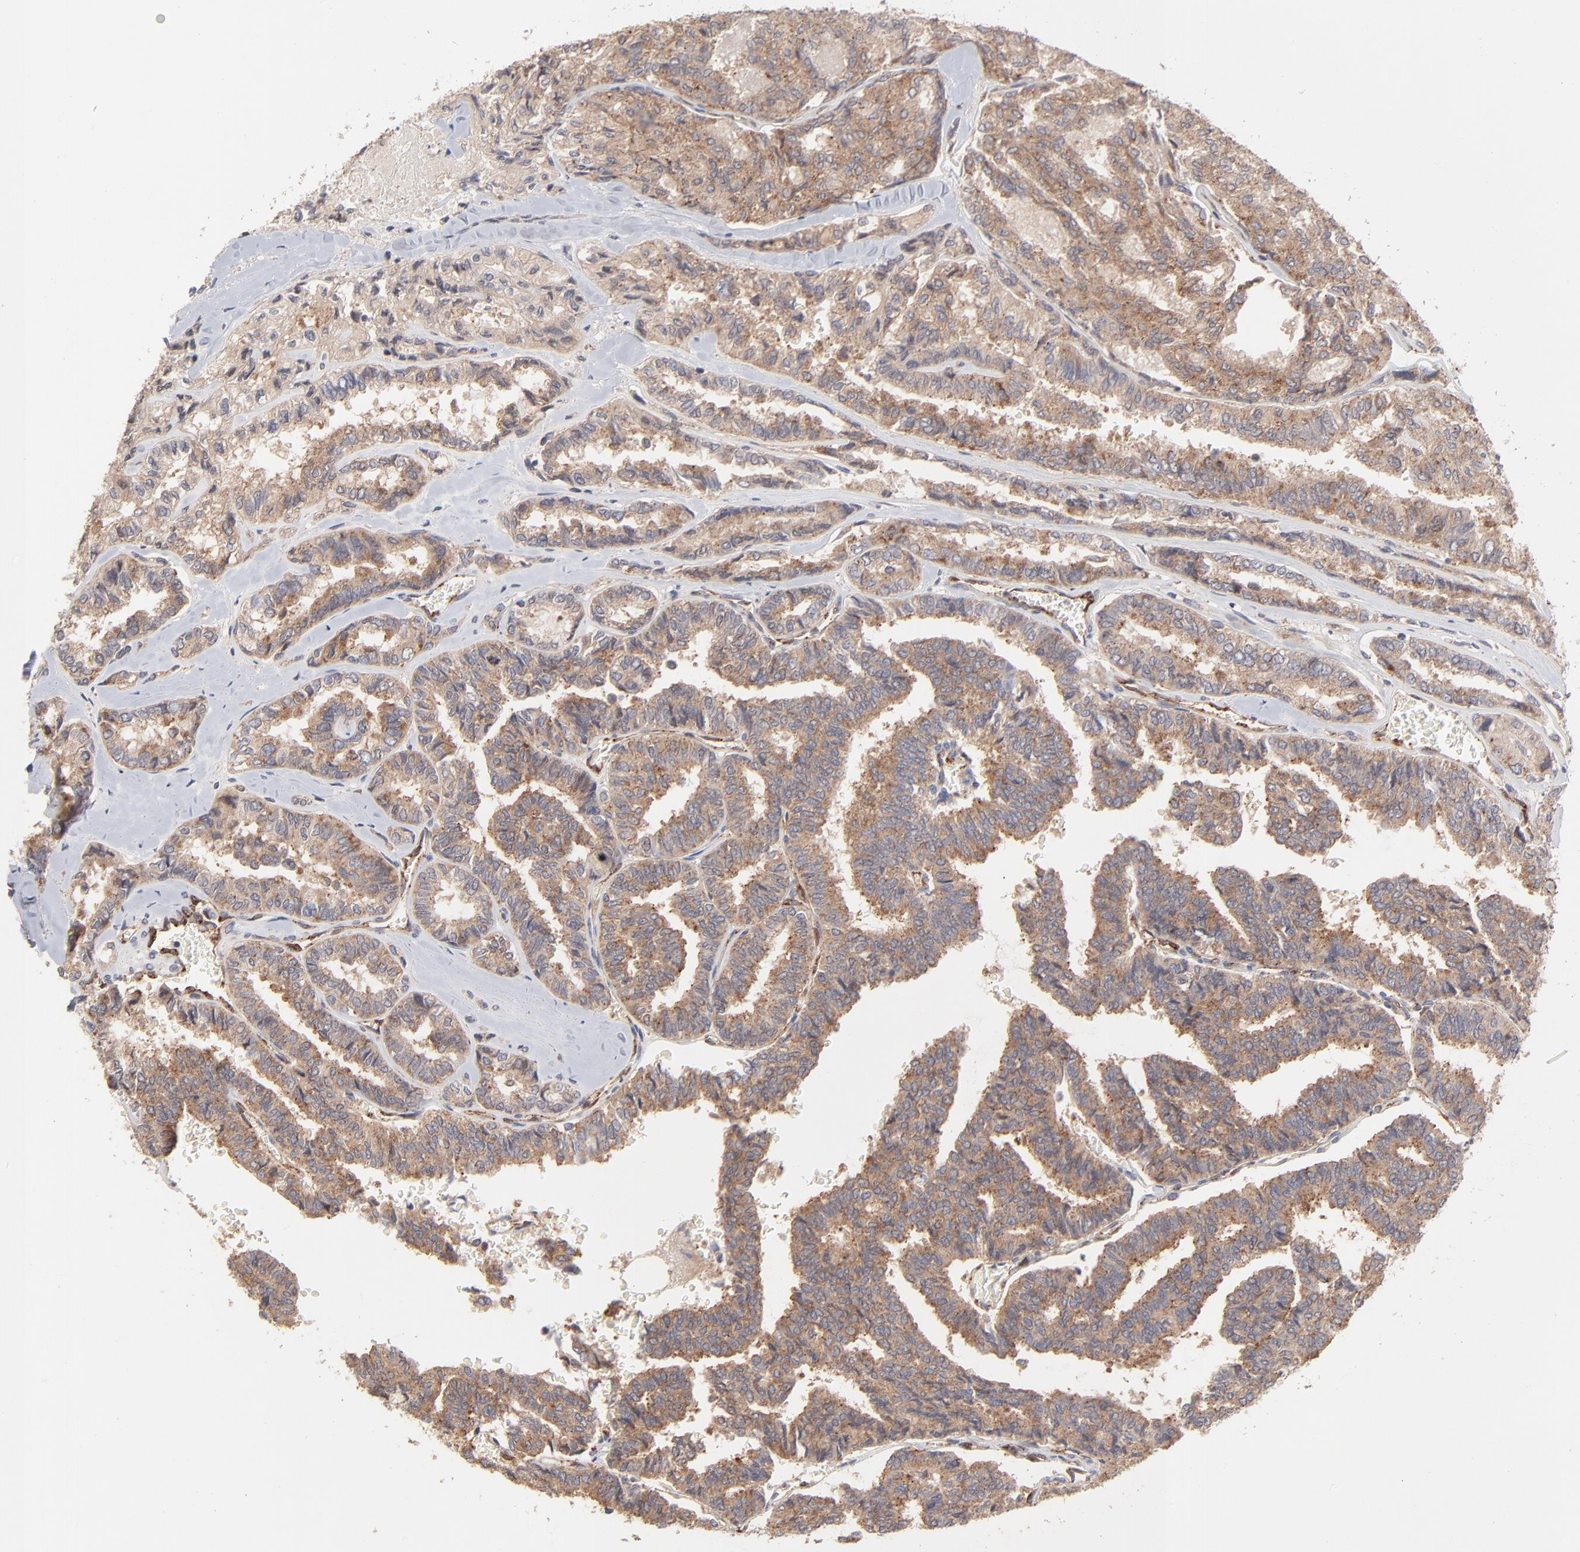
{"staining": {"intensity": "moderate", "quantity": ">75%", "location": "cytoplasmic/membranous"}, "tissue": "thyroid cancer", "cell_type": "Tumor cells", "image_type": "cancer", "snomed": [{"axis": "morphology", "description": "Papillary adenocarcinoma, NOS"}, {"axis": "topography", "description": "Thyroid gland"}], "caption": "This is a photomicrograph of immunohistochemistry staining of thyroid papillary adenocarcinoma, which shows moderate staining in the cytoplasmic/membranous of tumor cells.", "gene": "IVNS1ABP", "patient": {"sex": "female", "age": 35}}